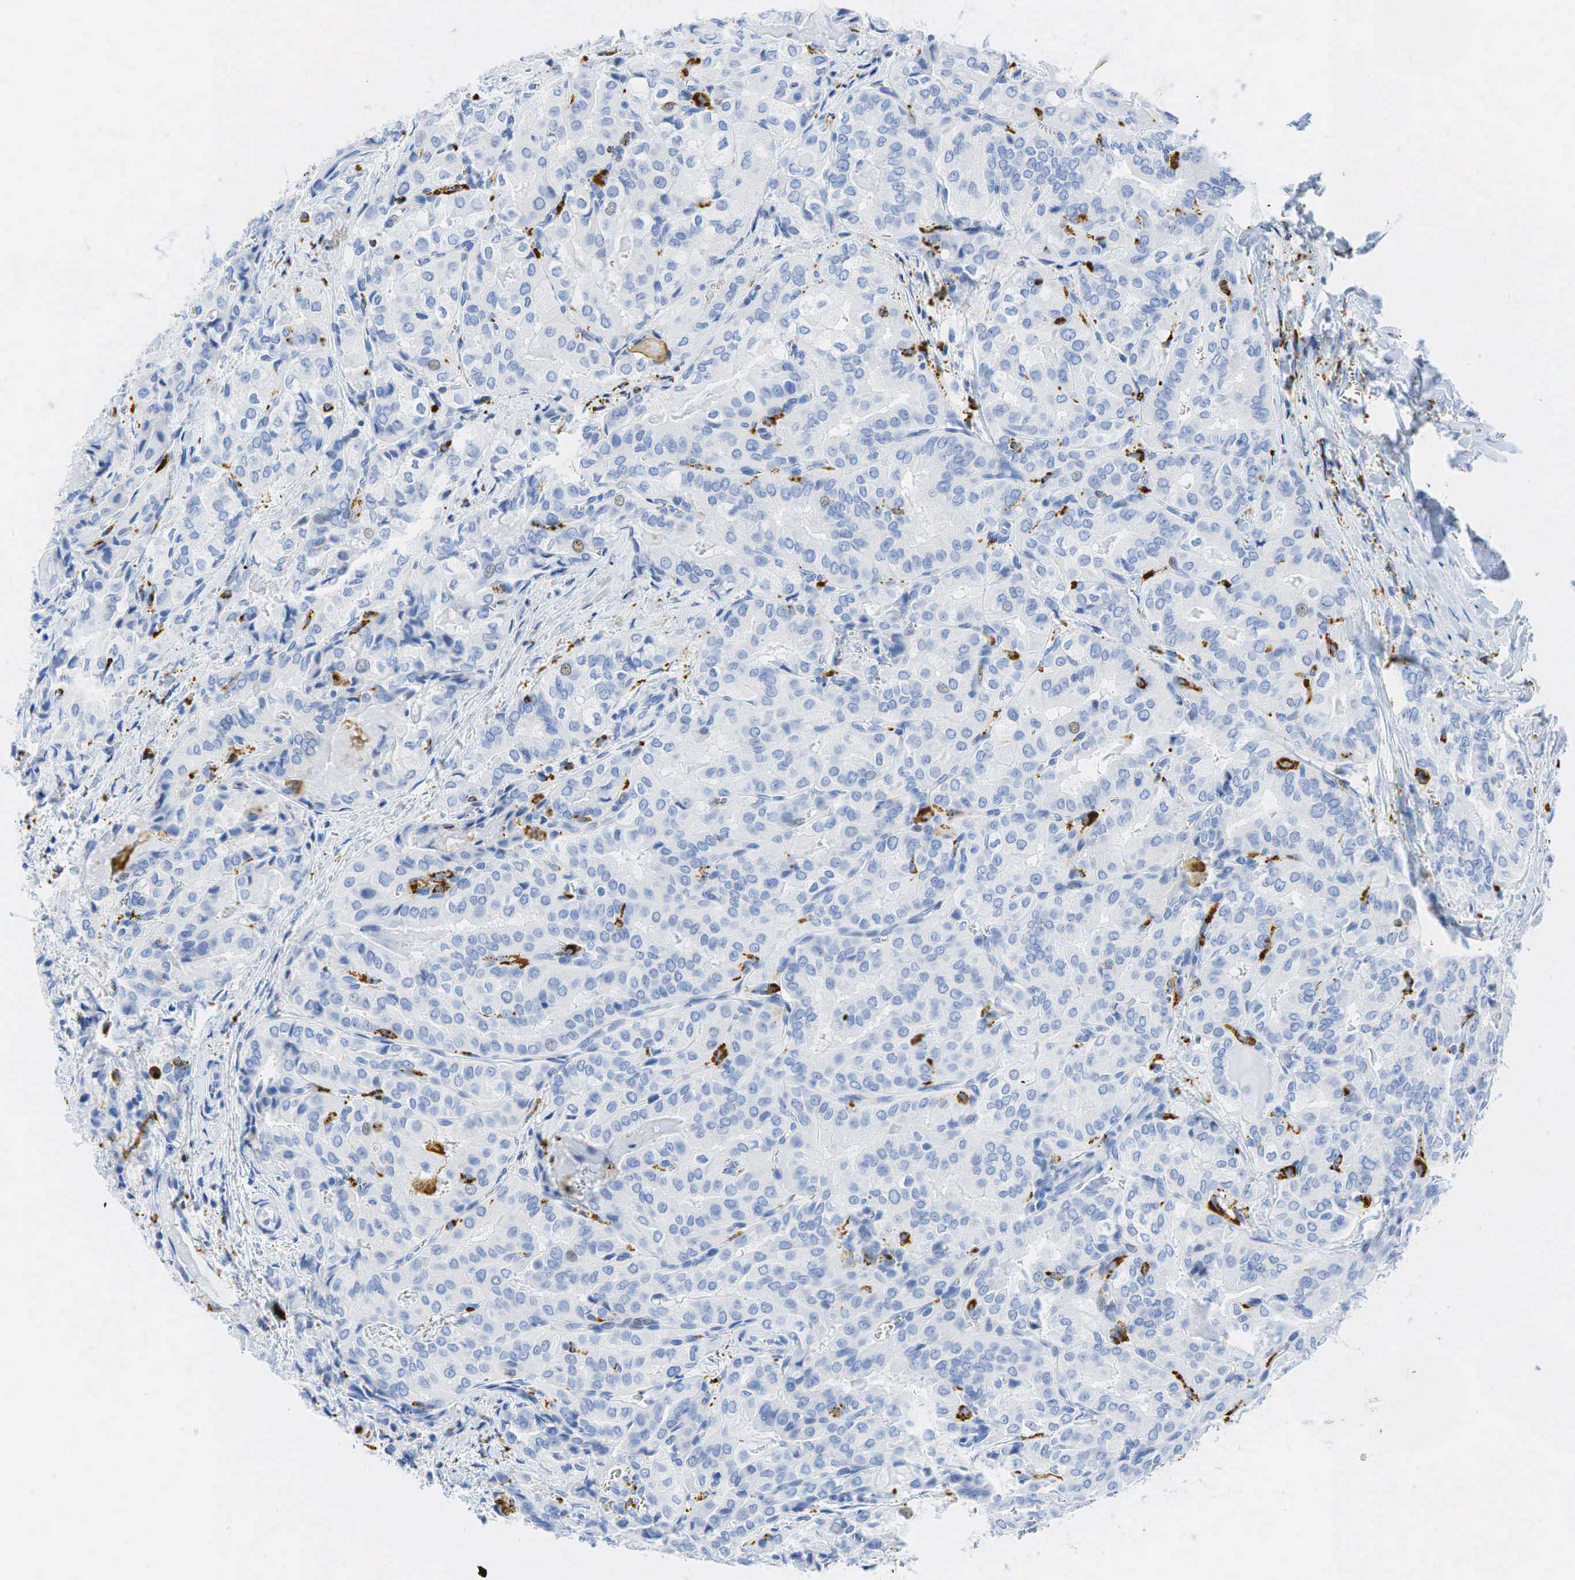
{"staining": {"intensity": "negative", "quantity": "none", "location": "none"}, "tissue": "thyroid cancer", "cell_type": "Tumor cells", "image_type": "cancer", "snomed": [{"axis": "morphology", "description": "Papillary adenocarcinoma, NOS"}, {"axis": "topography", "description": "Thyroid gland"}], "caption": "This is an IHC image of thyroid cancer (papillary adenocarcinoma). There is no expression in tumor cells.", "gene": "CD68", "patient": {"sex": "female", "age": 71}}